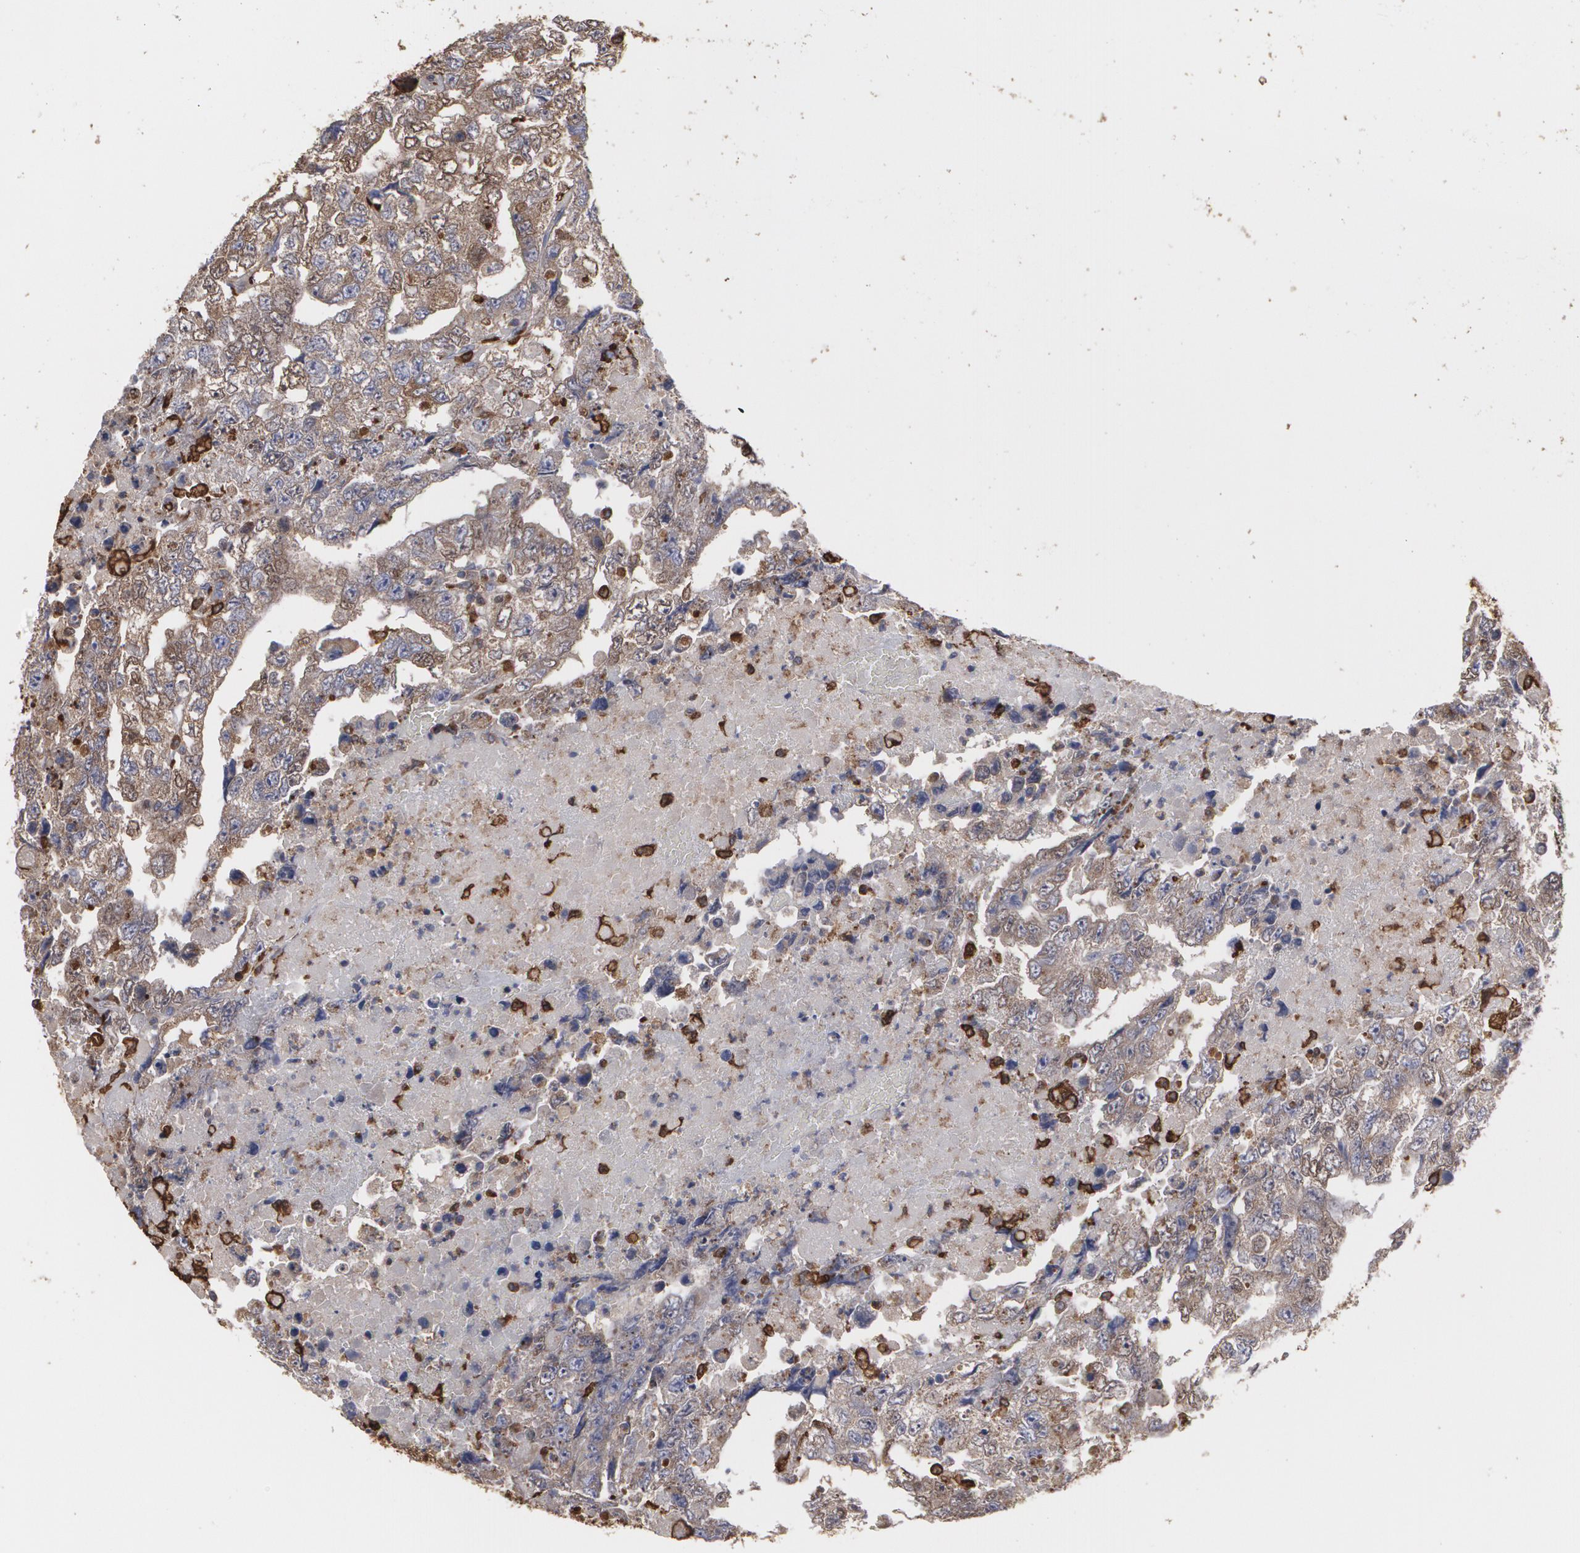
{"staining": {"intensity": "weak", "quantity": "25%-75%", "location": "cytoplasmic/membranous"}, "tissue": "testis cancer", "cell_type": "Tumor cells", "image_type": "cancer", "snomed": [{"axis": "morphology", "description": "Carcinoma, Embryonal, NOS"}, {"axis": "topography", "description": "Testis"}], "caption": "Tumor cells show low levels of weak cytoplasmic/membranous positivity in about 25%-75% of cells in testis cancer (embryonal carcinoma).", "gene": "ODC1", "patient": {"sex": "male", "age": 36}}